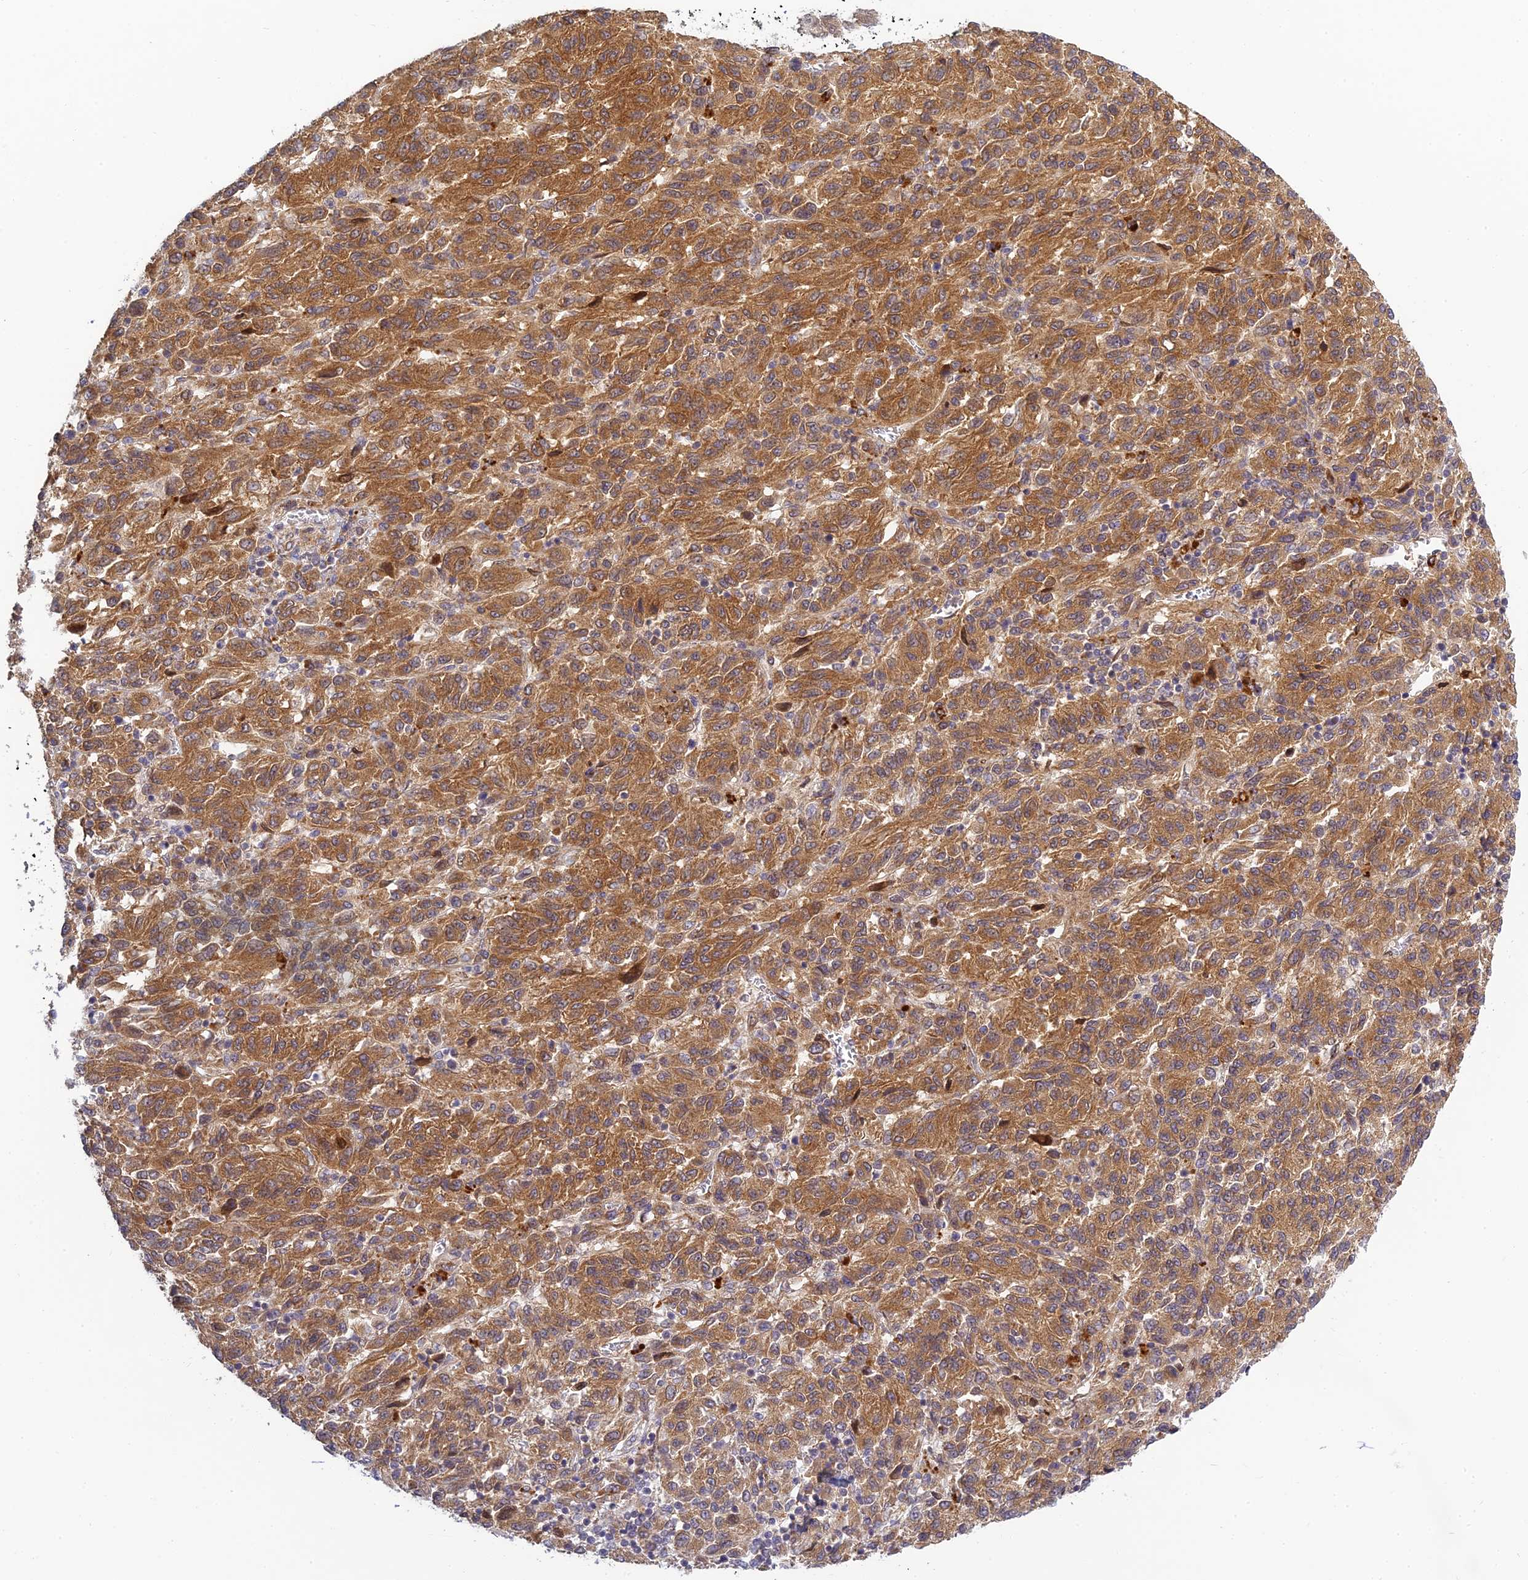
{"staining": {"intensity": "strong", "quantity": ">75%", "location": "cytoplasmic/membranous"}, "tissue": "melanoma", "cell_type": "Tumor cells", "image_type": "cancer", "snomed": [{"axis": "morphology", "description": "Malignant melanoma, Metastatic site"}, {"axis": "topography", "description": "Lung"}], "caption": "A brown stain highlights strong cytoplasmic/membranous expression of a protein in human melanoma tumor cells.", "gene": "SKIC8", "patient": {"sex": "male", "age": 64}}